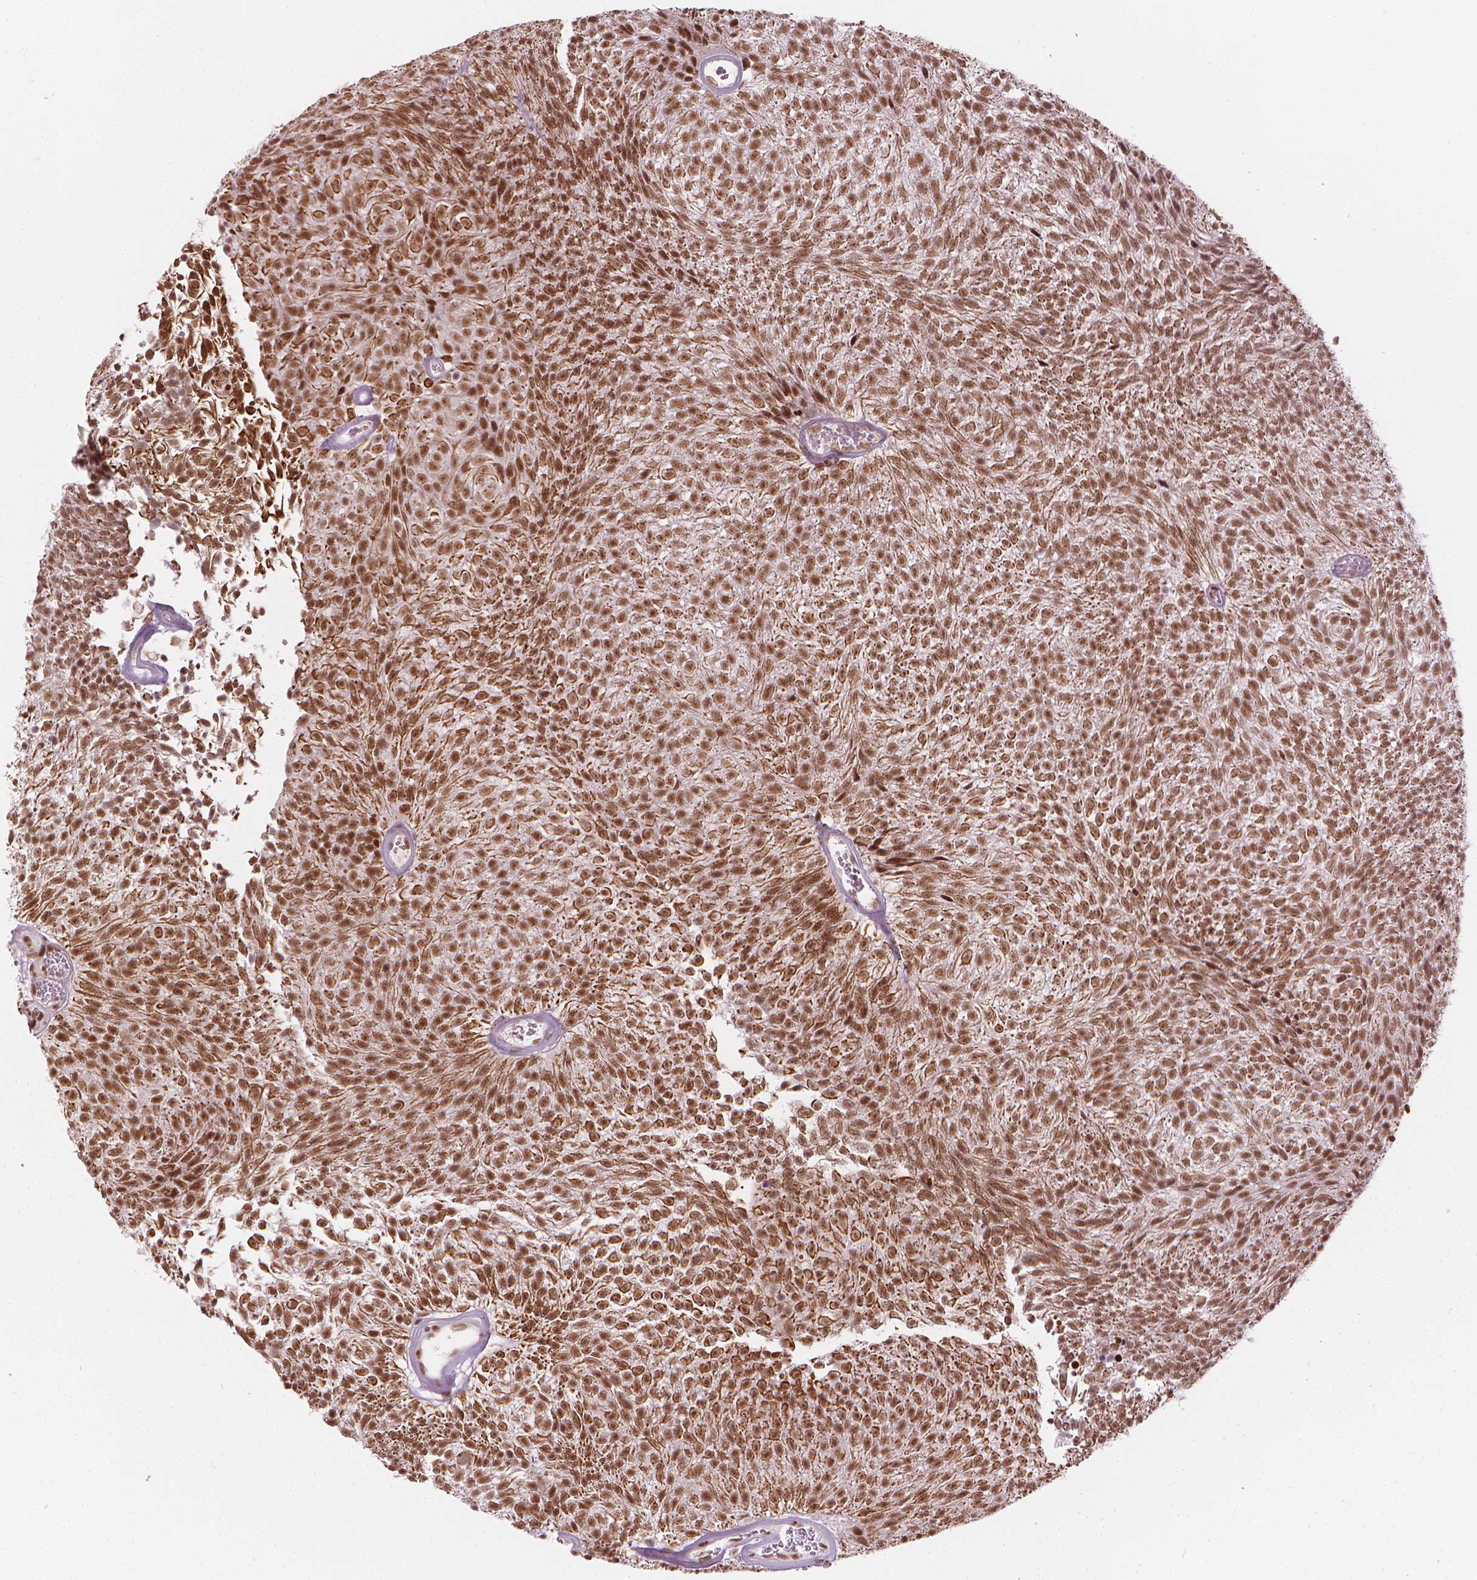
{"staining": {"intensity": "moderate", "quantity": ">75%", "location": "nuclear"}, "tissue": "urothelial cancer", "cell_type": "Tumor cells", "image_type": "cancer", "snomed": [{"axis": "morphology", "description": "Urothelial carcinoma, Low grade"}, {"axis": "topography", "description": "Urinary bladder"}], "caption": "Urothelial carcinoma (low-grade) stained with a brown dye reveals moderate nuclear positive expression in approximately >75% of tumor cells.", "gene": "ELF2", "patient": {"sex": "male", "age": 77}}